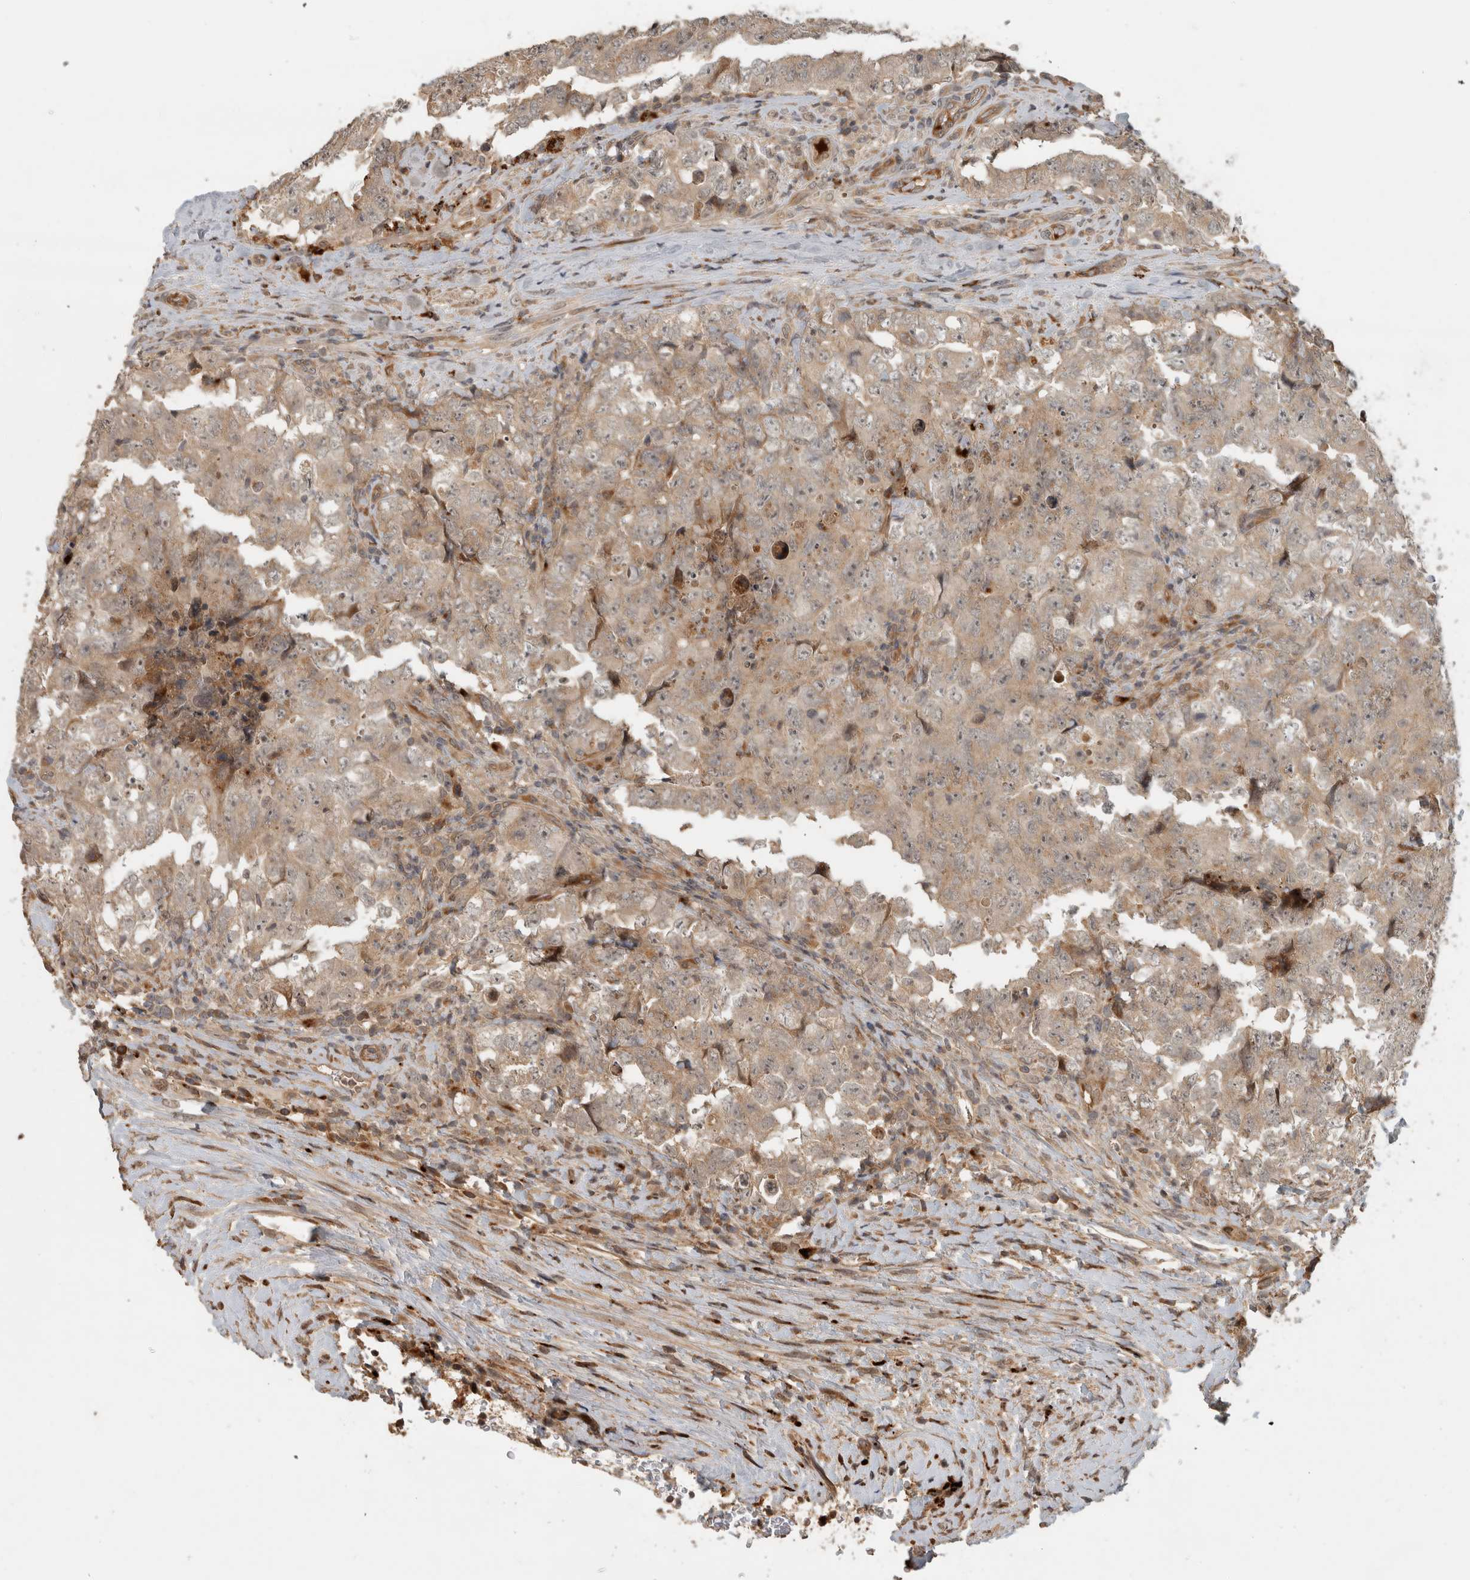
{"staining": {"intensity": "weak", "quantity": ">75%", "location": "cytoplasmic/membranous"}, "tissue": "testis cancer", "cell_type": "Tumor cells", "image_type": "cancer", "snomed": [{"axis": "morphology", "description": "Carcinoma, Embryonal, NOS"}, {"axis": "topography", "description": "Testis"}], "caption": "A brown stain labels weak cytoplasmic/membranous staining of a protein in human testis cancer (embryonal carcinoma) tumor cells.", "gene": "PITPNC1", "patient": {"sex": "male", "age": 26}}